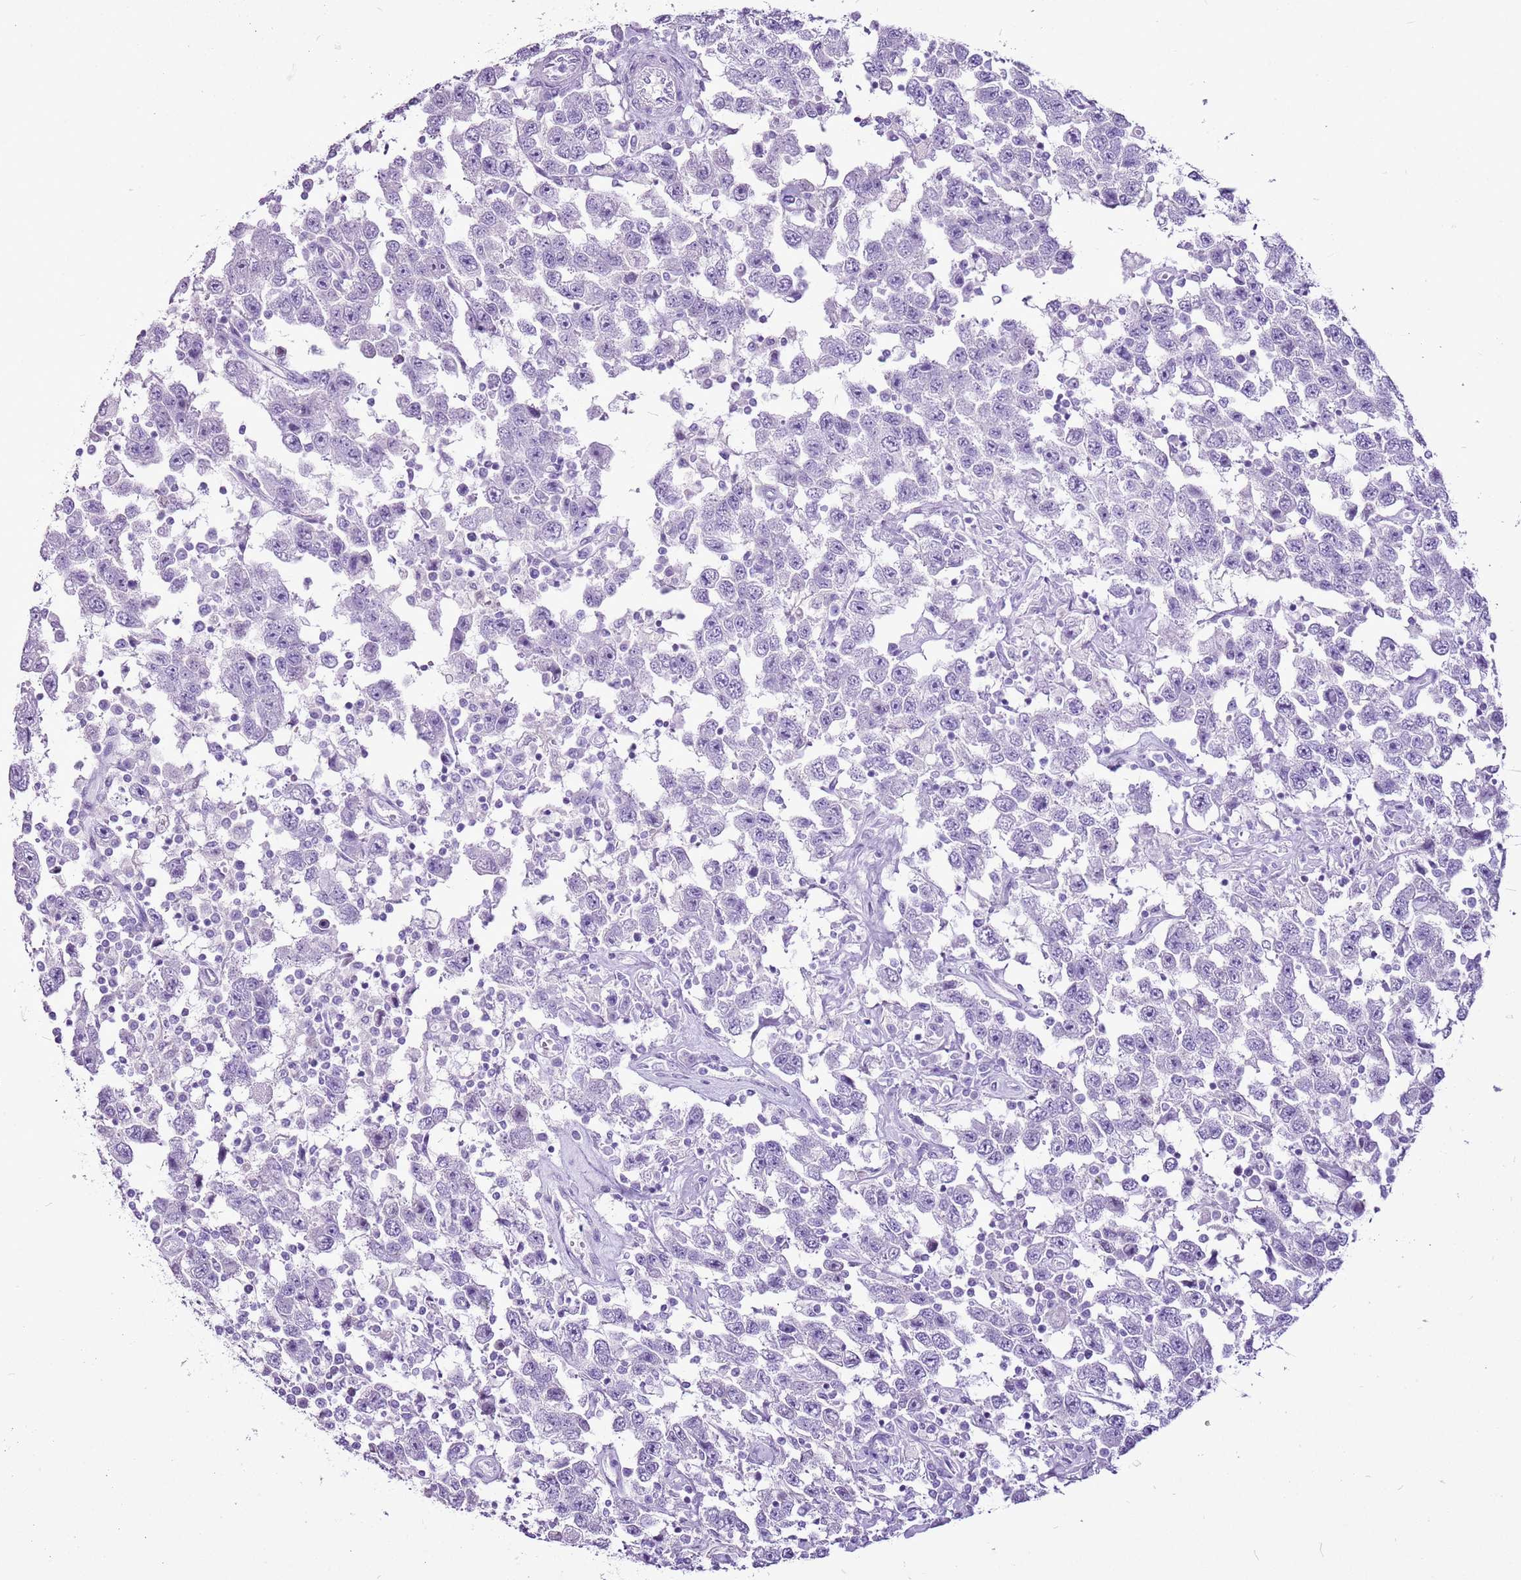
{"staining": {"intensity": "negative", "quantity": "none", "location": "none"}, "tissue": "testis cancer", "cell_type": "Tumor cells", "image_type": "cancer", "snomed": [{"axis": "morphology", "description": "Seminoma, NOS"}, {"axis": "topography", "description": "Testis"}], "caption": "This is an immunohistochemistry photomicrograph of human testis seminoma. There is no expression in tumor cells.", "gene": "CNFN", "patient": {"sex": "male", "age": 41}}